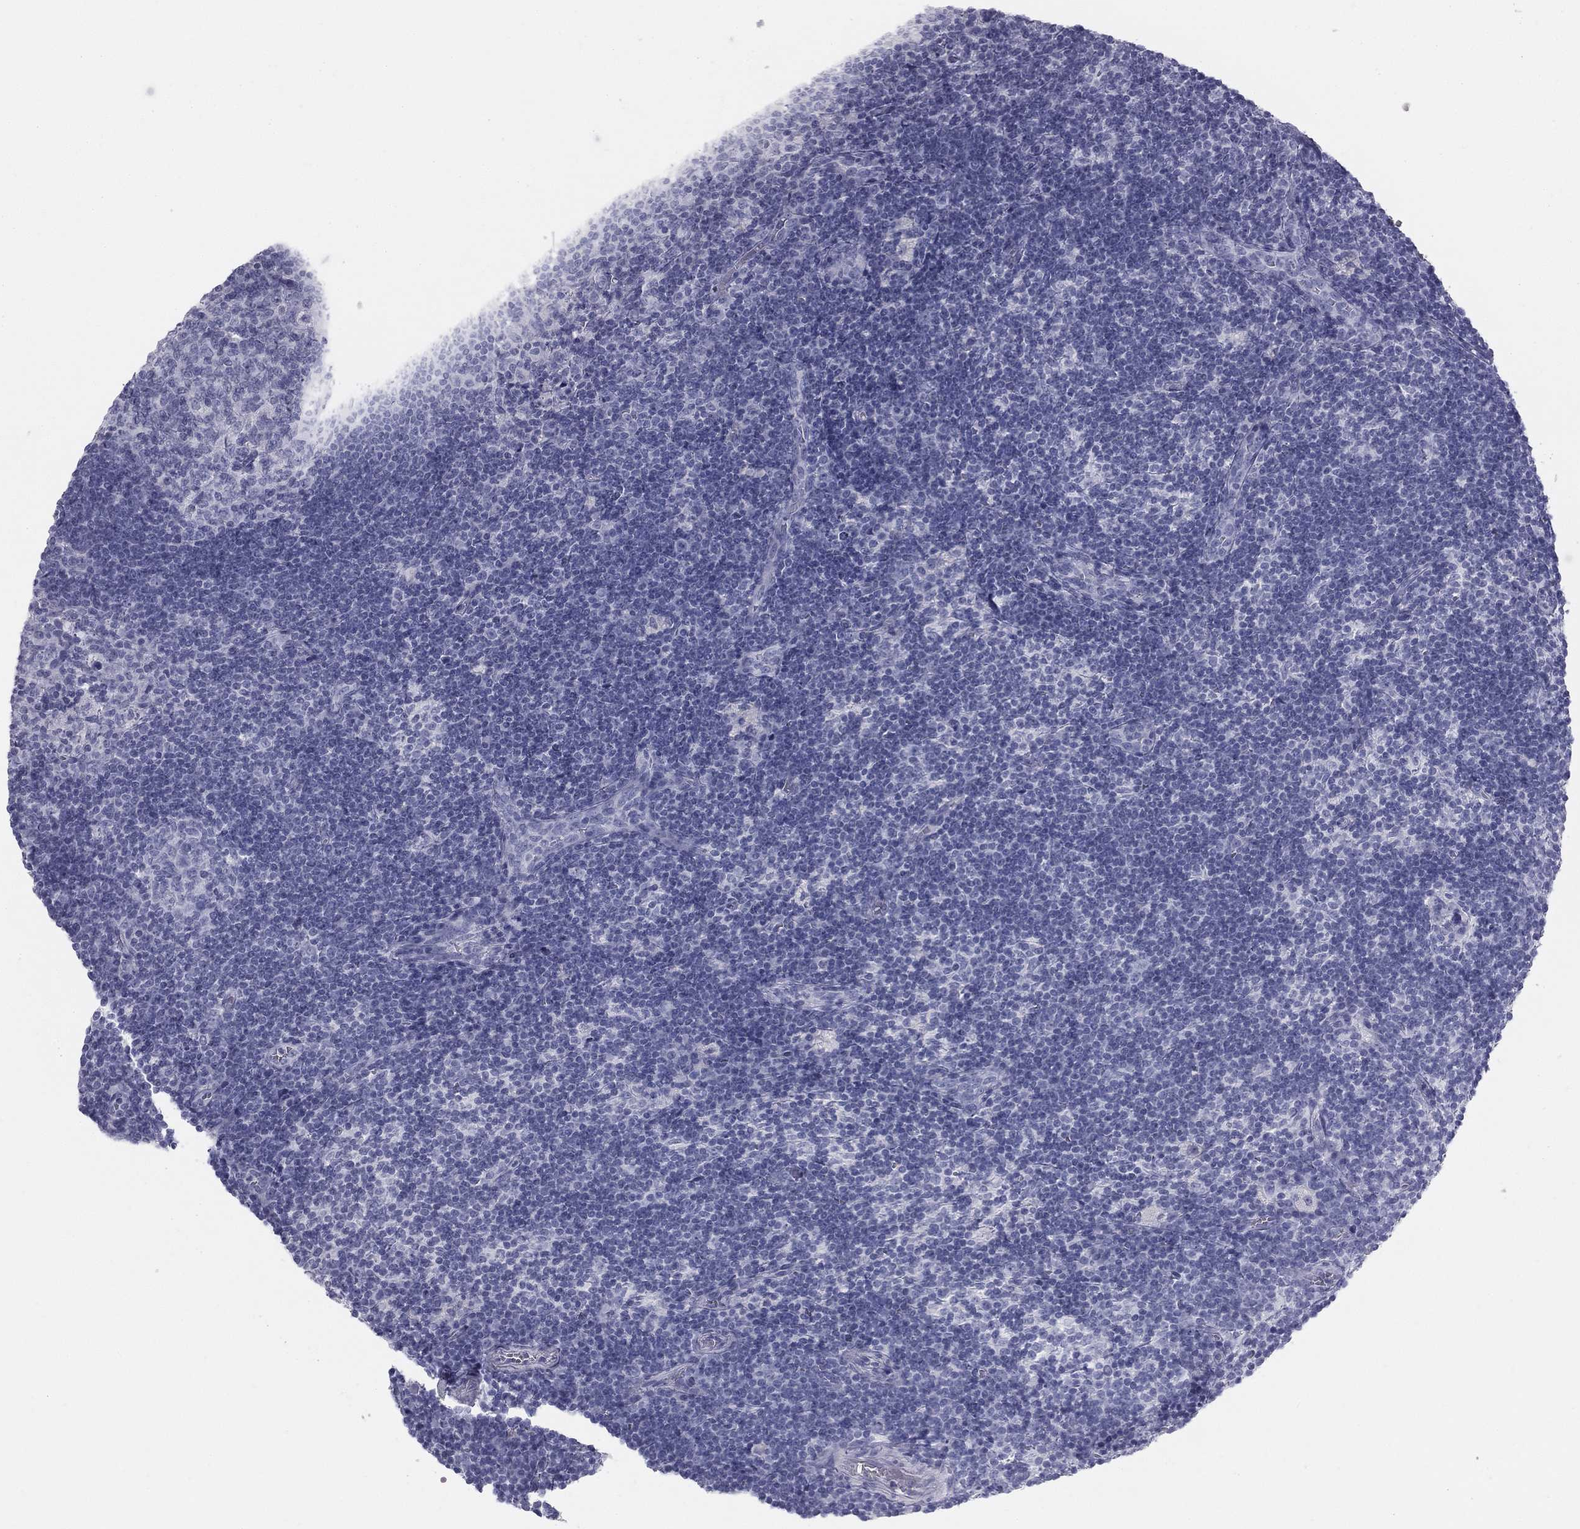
{"staining": {"intensity": "negative", "quantity": "none", "location": "none"}, "tissue": "lymph node", "cell_type": "Germinal center cells", "image_type": "normal", "snomed": [{"axis": "morphology", "description": "Normal tissue, NOS"}, {"axis": "morphology", "description": "Adenocarcinoma, NOS"}, {"axis": "topography", "description": "Lymph node"}, {"axis": "topography", "description": "Pancreas"}], "caption": "High magnification brightfield microscopy of unremarkable lymph node stained with DAB (3,3'-diaminobenzidine) (brown) and counterstained with hematoxylin (blue): germinal center cells show no significant positivity. The staining was performed using DAB (3,3'-diaminobenzidine) to visualize the protein expression in brown, while the nuclei were stained in blue with hematoxylin (Magnification: 20x).", "gene": "SULT2B1", "patient": {"sex": "female", "age": 58}}